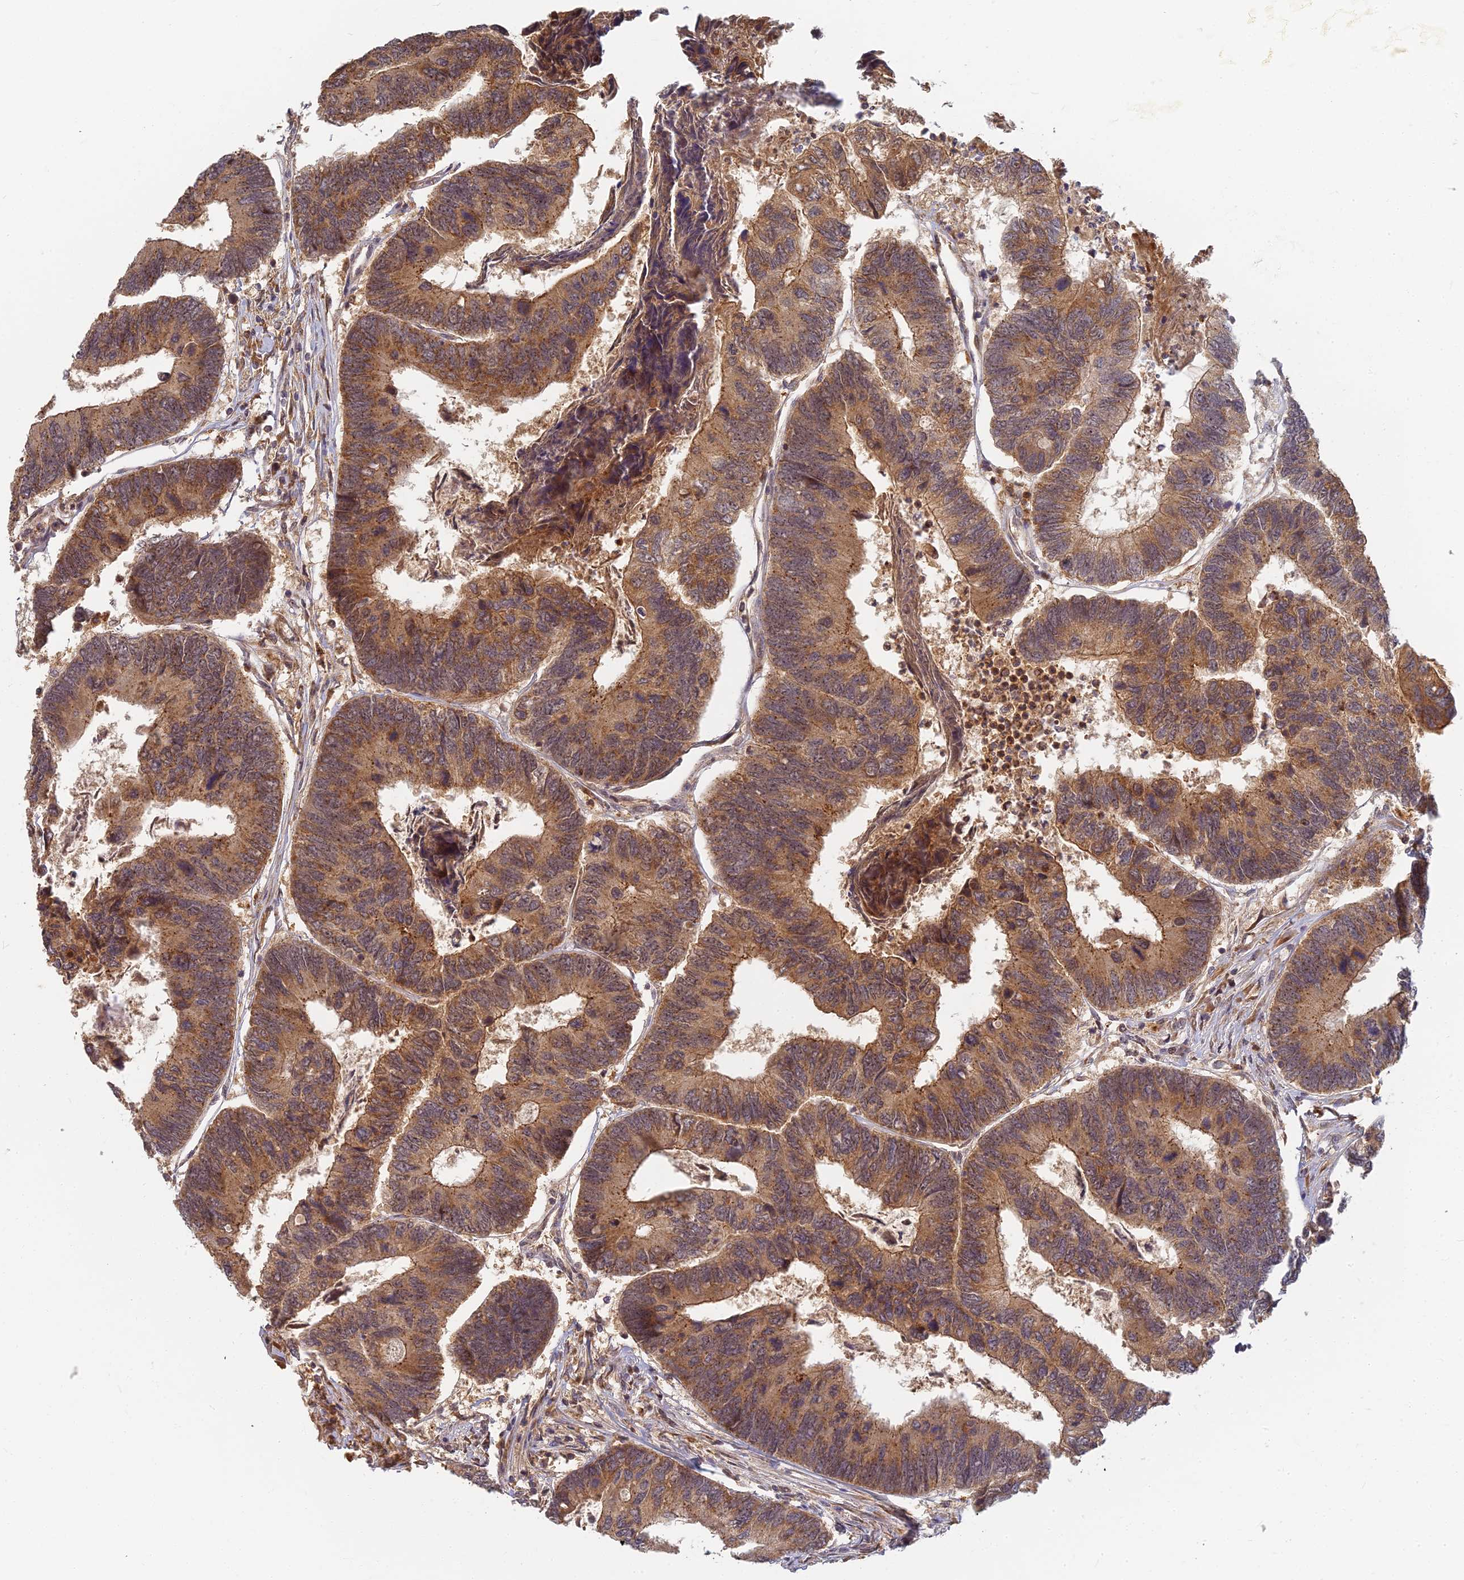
{"staining": {"intensity": "moderate", "quantity": ">75%", "location": "cytoplasmic/membranous"}, "tissue": "colorectal cancer", "cell_type": "Tumor cells", "image_type": "cancer", "snomed": [{"axis": "morphology", "description": "Adenocarcinoma, NOS"}, {"axis": "topography", "description": "Colon"}], "caption": "This image exhibits colorectal cancer stained with immunohistochemistry to label a protein in brown. The cytoplasmic/membranous of tumor cells show moderate positivity for the protein. Nuclei are counter-stained blue.", "gene": "RGL3", "patient": {"sex": "female", "age": 67}}